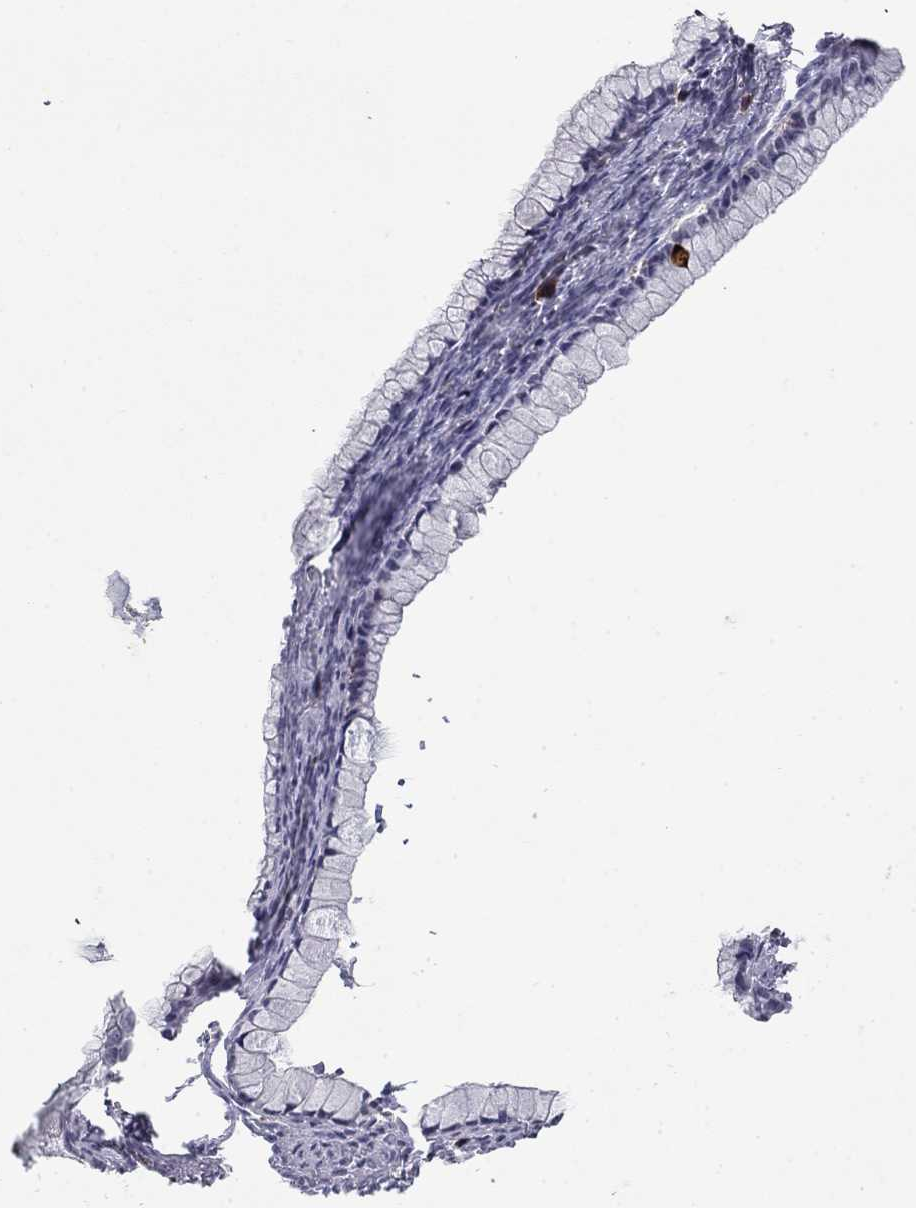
{"staining": {"intensity": "negative", "quantity": "none", "location": "none"}, "tissue": "ovarian cancer", "cell_type": "Tumor cells", "image_type": "cancer", "snomed": [{"axis": "morphology", "description": "Cystadenocarcinoma, mucinous, NOS"}, {"axis": "topography", "description": "Ovary"}], "caption": "A high-resolution histopathology image shows immunohistochemistry staining of ovarian cancer, which demonstrates no significant expression in tumor cells.", "gene": "PLCB2", "patient": {"sex": "female", "age": 41}}